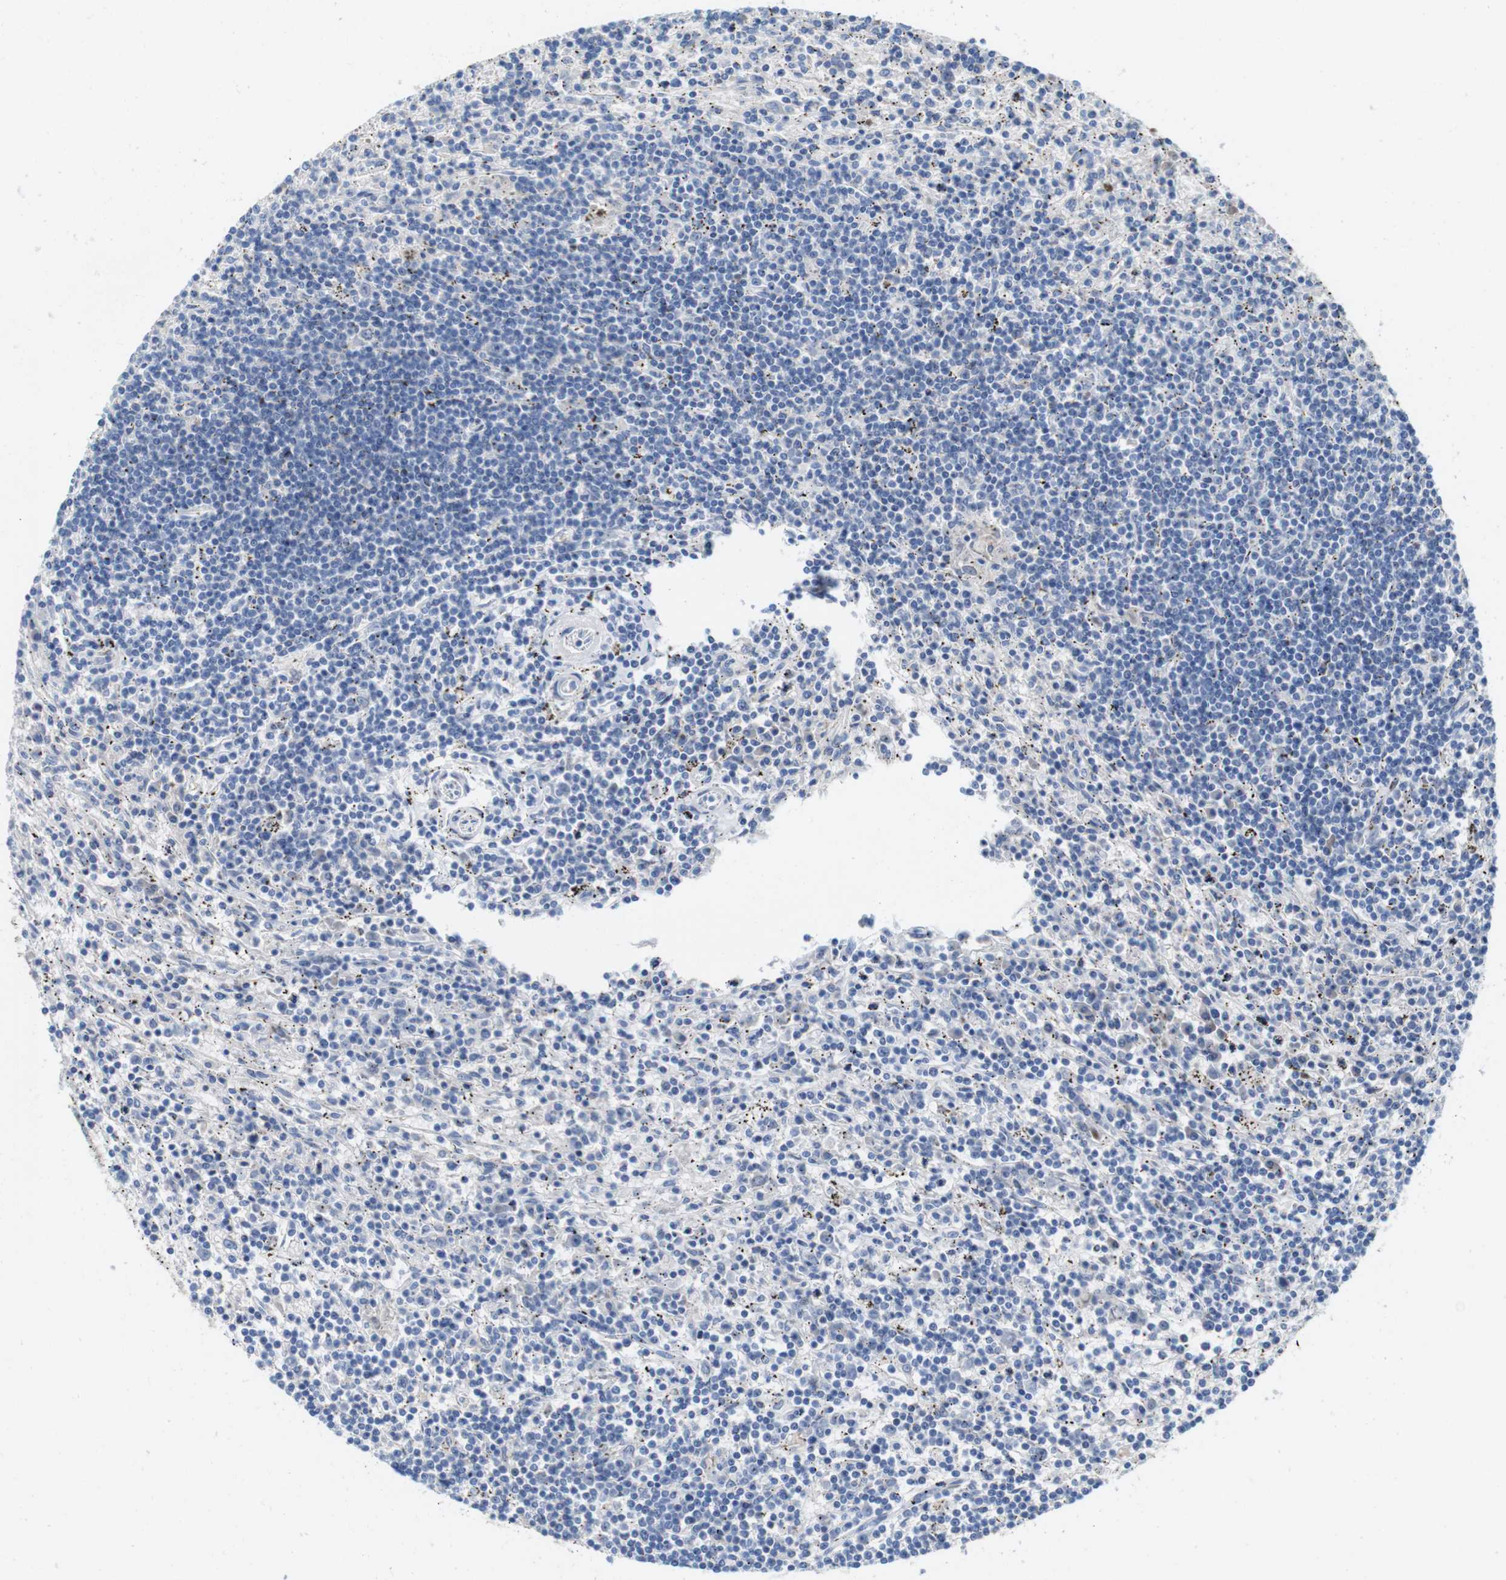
{"staining": {"intensity": "weak", "quantity": "<25%", "location": "cytoplasmic/membranous"}, "tissue": "lymphoma", "cell_type": "Tumor cells", "image_type": "cancer", "snomed": [{"axis": "morphology", "description": "Malignant lymphoma, non-Hodgkin's type, Low grade"}, {"axis": "topography", "description": "Spleen"}], "caption": "Tumor cells show no significant protein positivity in low-grade malignant lymphoma, non-Hodgkin's type.", "gene": "IGSF8", "patient": {"sex": "male", "age": 76}}